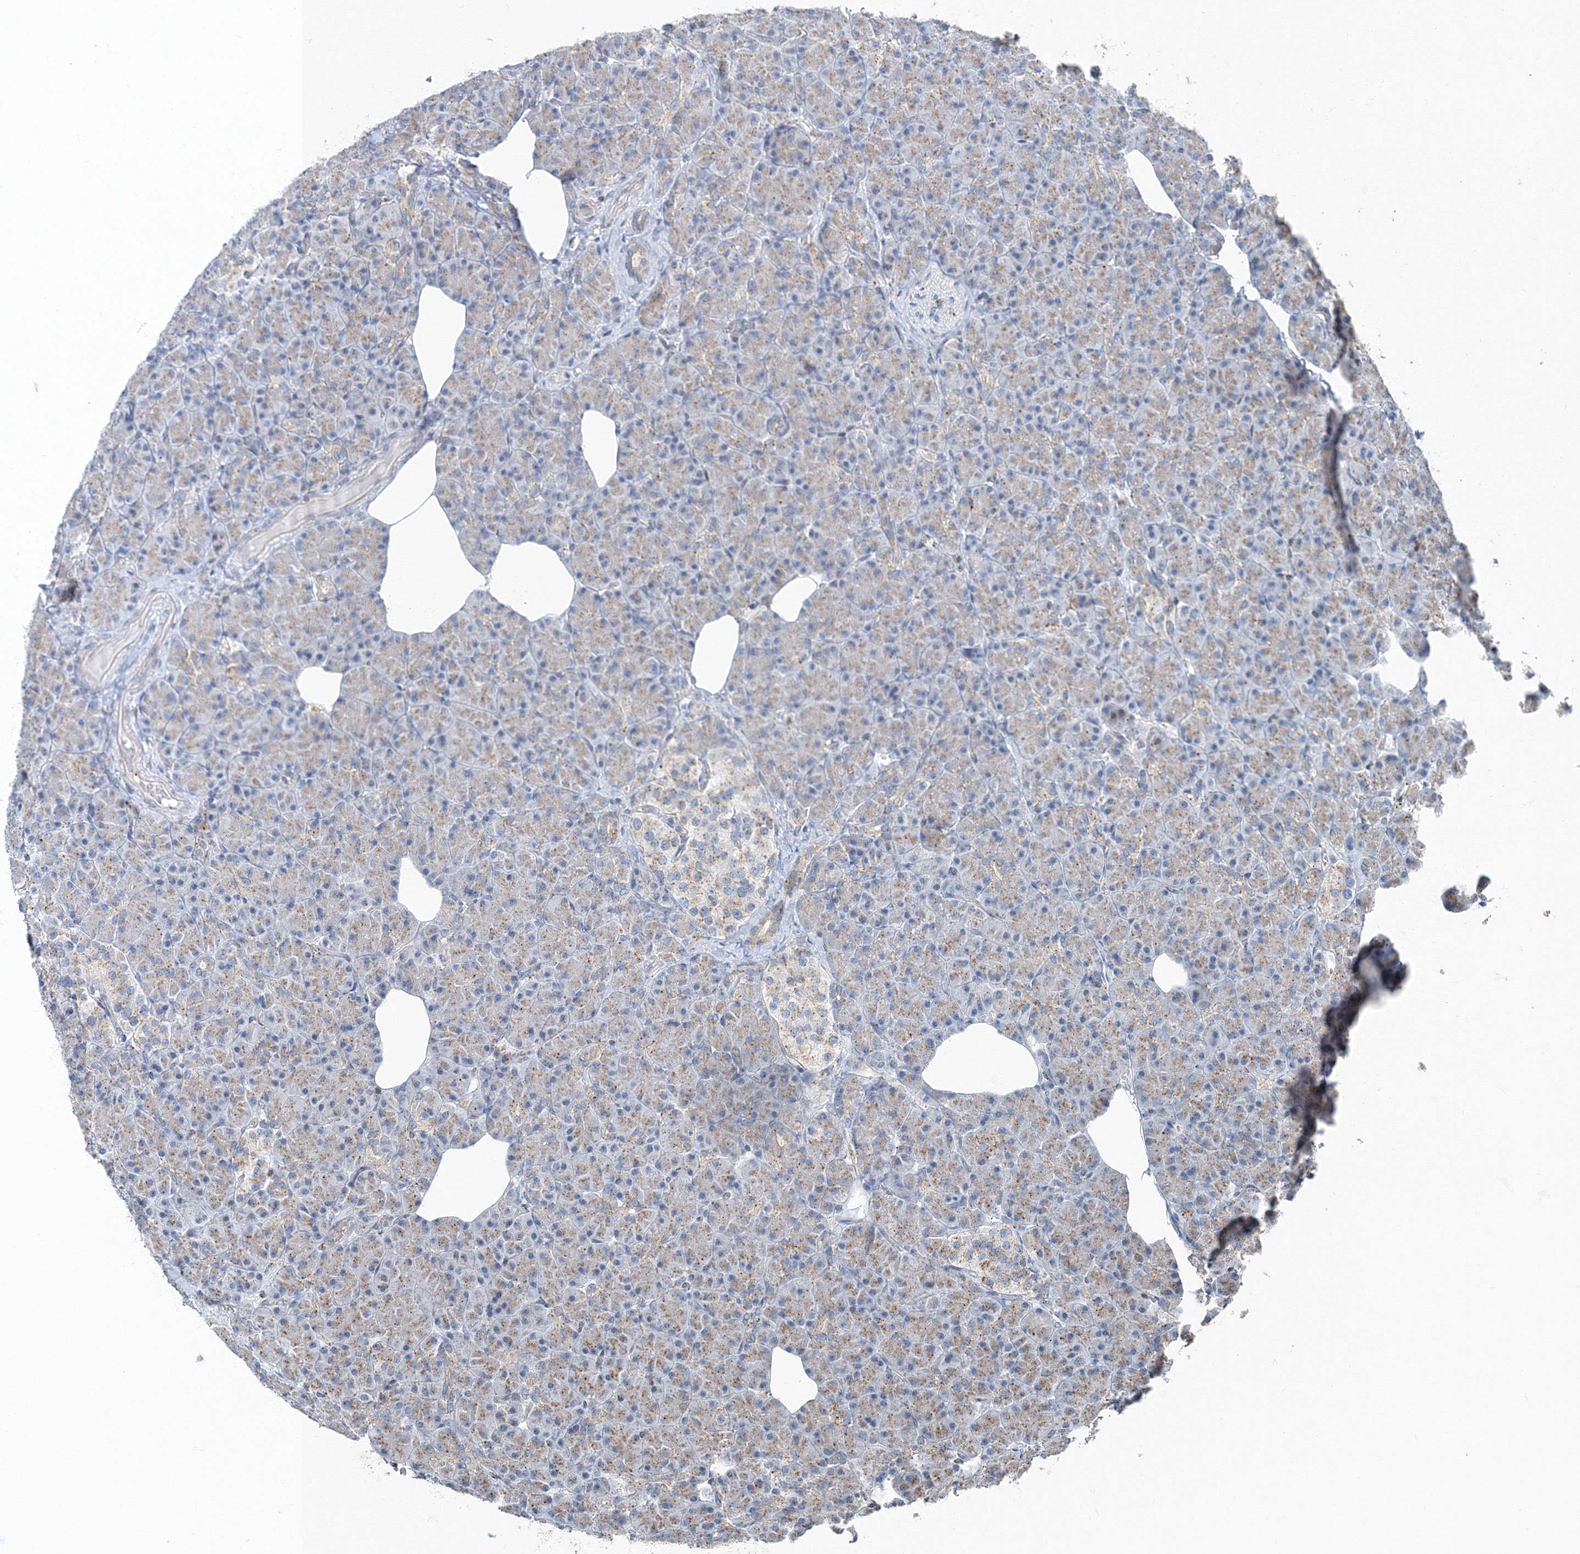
{"staining": {"intensity": "moderate", "quantity": "25%-75%", "location": "cytoplasmic/membranous"}, "tissue": "pancreas", "cell_type": "Exocrine glandular cells", "image_type": "normal", "snomed": [{"axis": "morphology", "description": "Normal tissue, NOS"}, {"axis": "topography", "description": "Pancreas"}], "caption": "Exocrine glandular cells reveal medium levels of moderate cytoplasmic/membranous staining in about 25%-75% of cells in benign pancreas. (IHC, brightfield microscopy, high magnification).", "gene": "AASDH", "patient": {"sex": "female", "age": 43}}